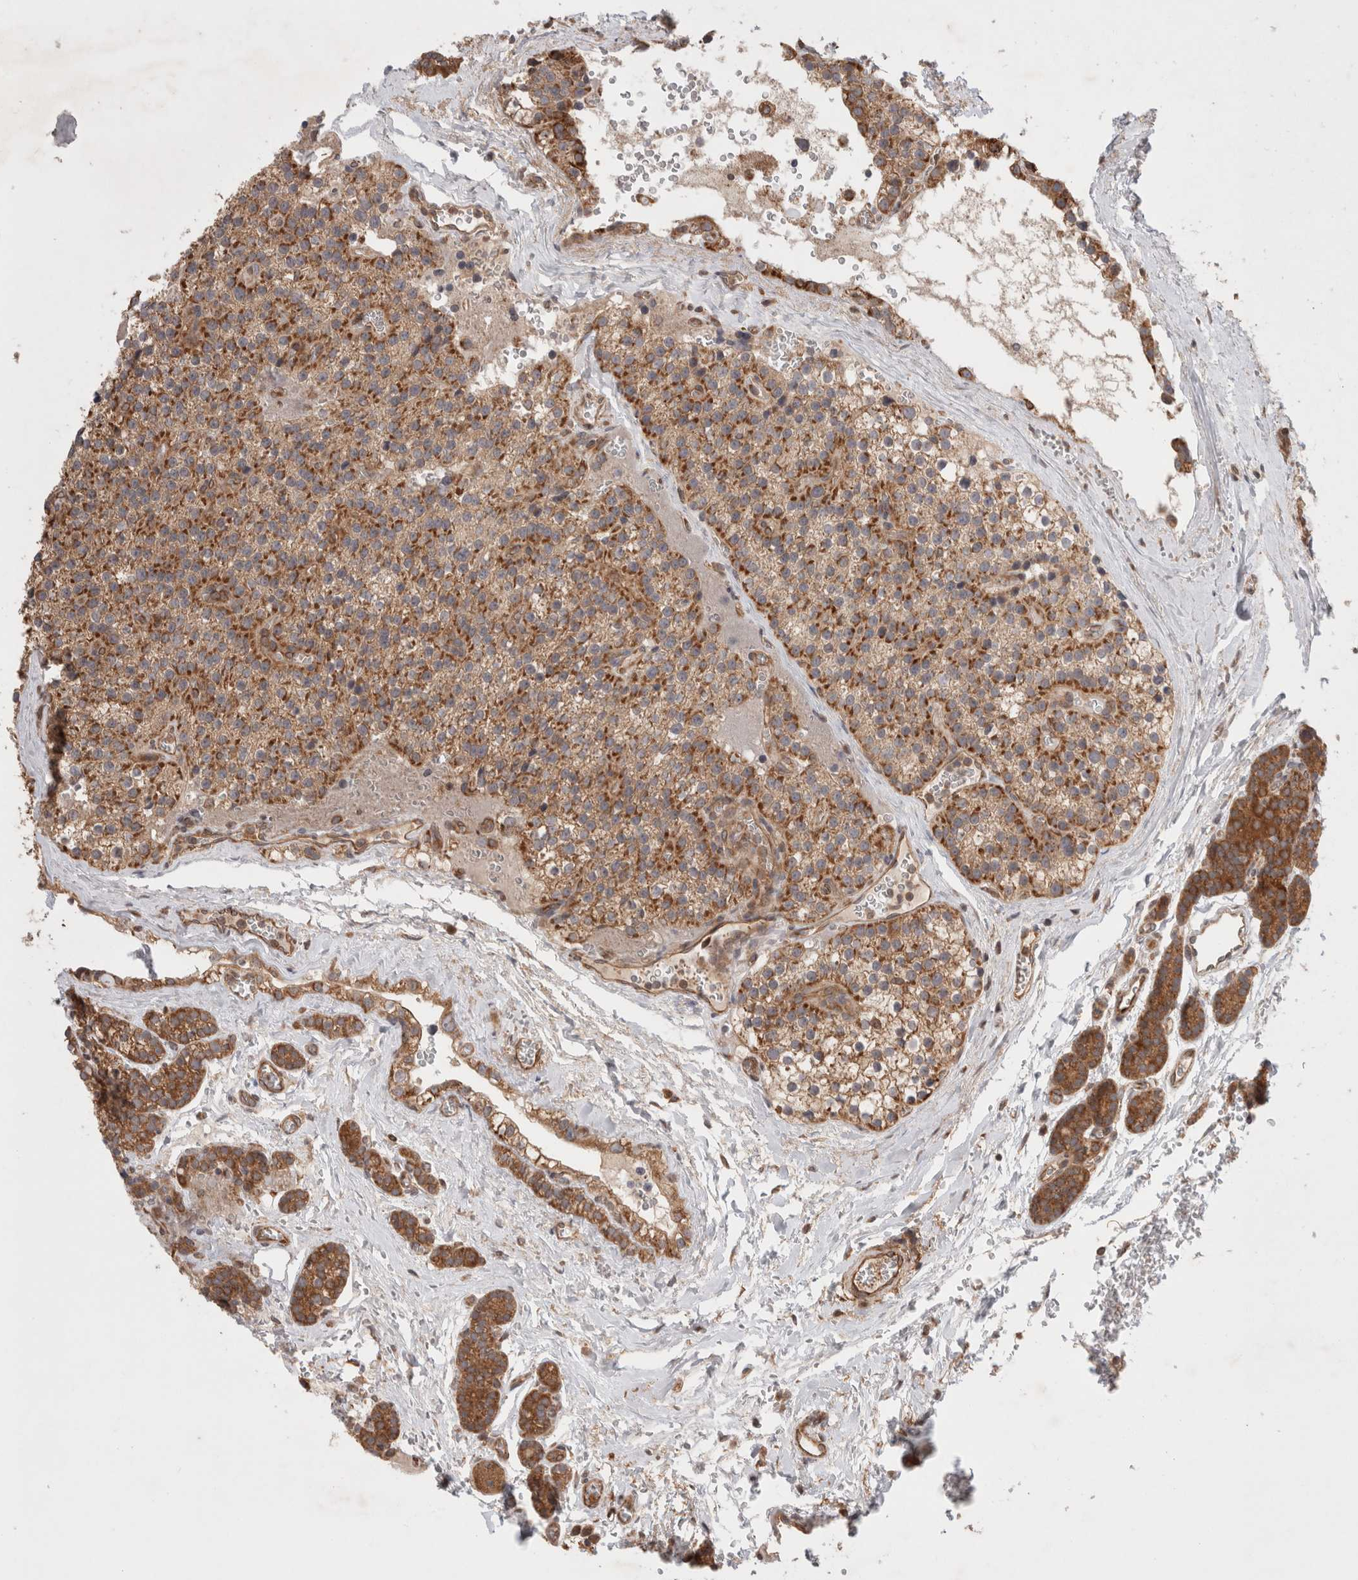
{"staining": {"intensity": "moderate", "quantity": ">75%", "location": "cytoplasmic/membranous"}, "tissue": "parathyroid gland", "cell_type": "Glandular cells", "image_type": "normal", "snomed": [{"axis": "morphology", "description": "Normal tissue, NOS"}, {"axis": "topography", "description": "Parathyroid gland"}], "caption": "Immunohistochemical staining of benign human parathyroid gland demonstrates moderate cytoplasmic/membranous protein positivity in approximately >75% of glandular cells. (Stains: DAB in brown, nuclei in blue, Microscopy: brightfield microscopy at high magnification).", "gene": "HROB", "patient": {"sex": "female", "age": 64}}